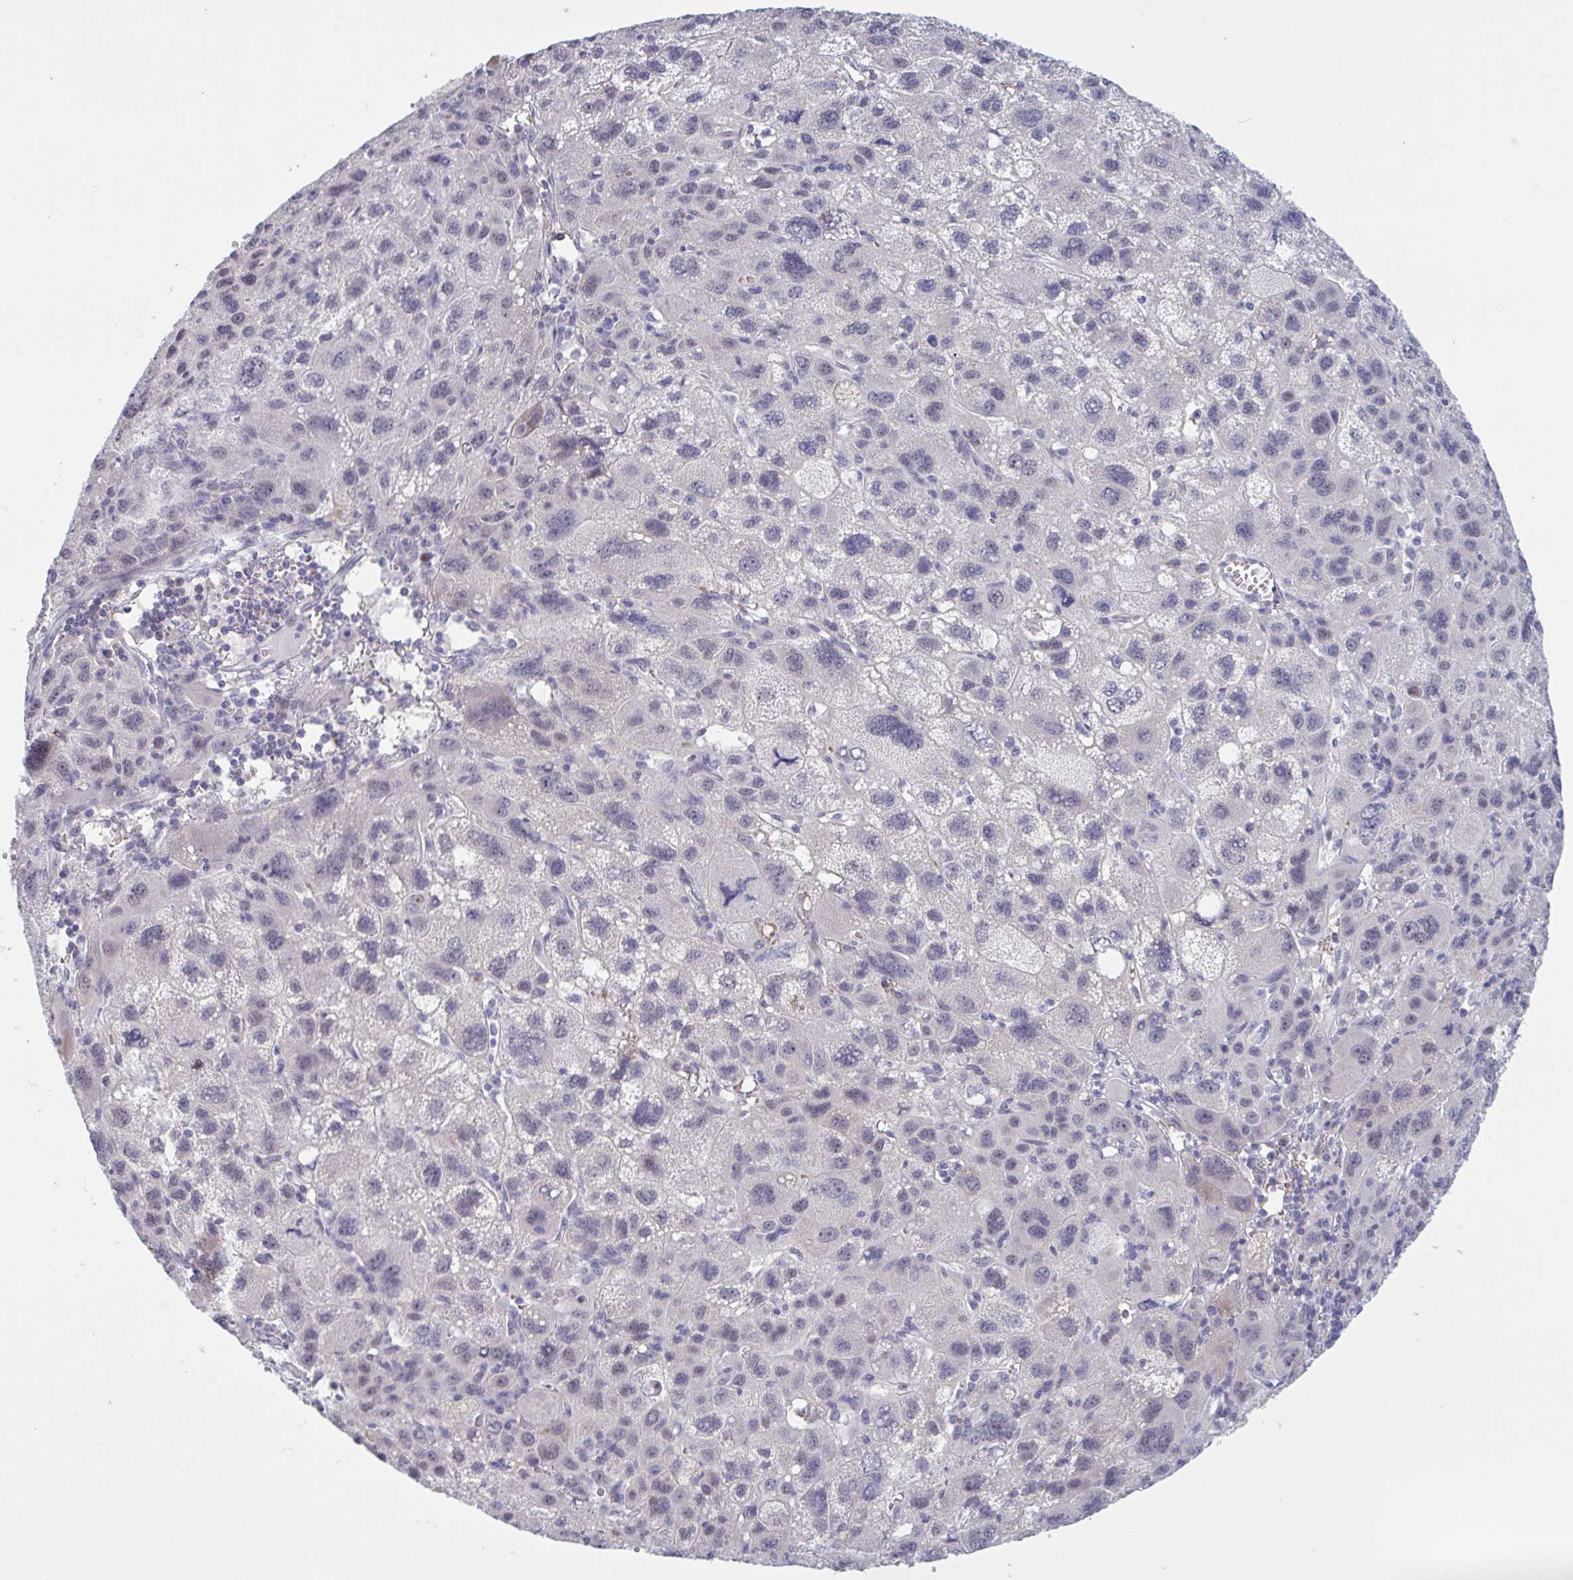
{"staining": {"intensity": "negative", "quantity": "none", "location": "none"}, "tissue": "liver cancer", "cell_type": "Tumor cells", "image_type": "cancer", "snomed": [{"axis": "morphology", "description": "Carcinoma, Hepatocellular, NOS"}, {"axis": "topography", "description": "Liver"}], "caption": "DAB (3,3'-diaminobenzidine) immunohistochemical staining of liver cancer demonstrates no significant positivity in tumor cells.", "gene": "HSD11B2", "patient": {"sex": "female", "age": 77}}